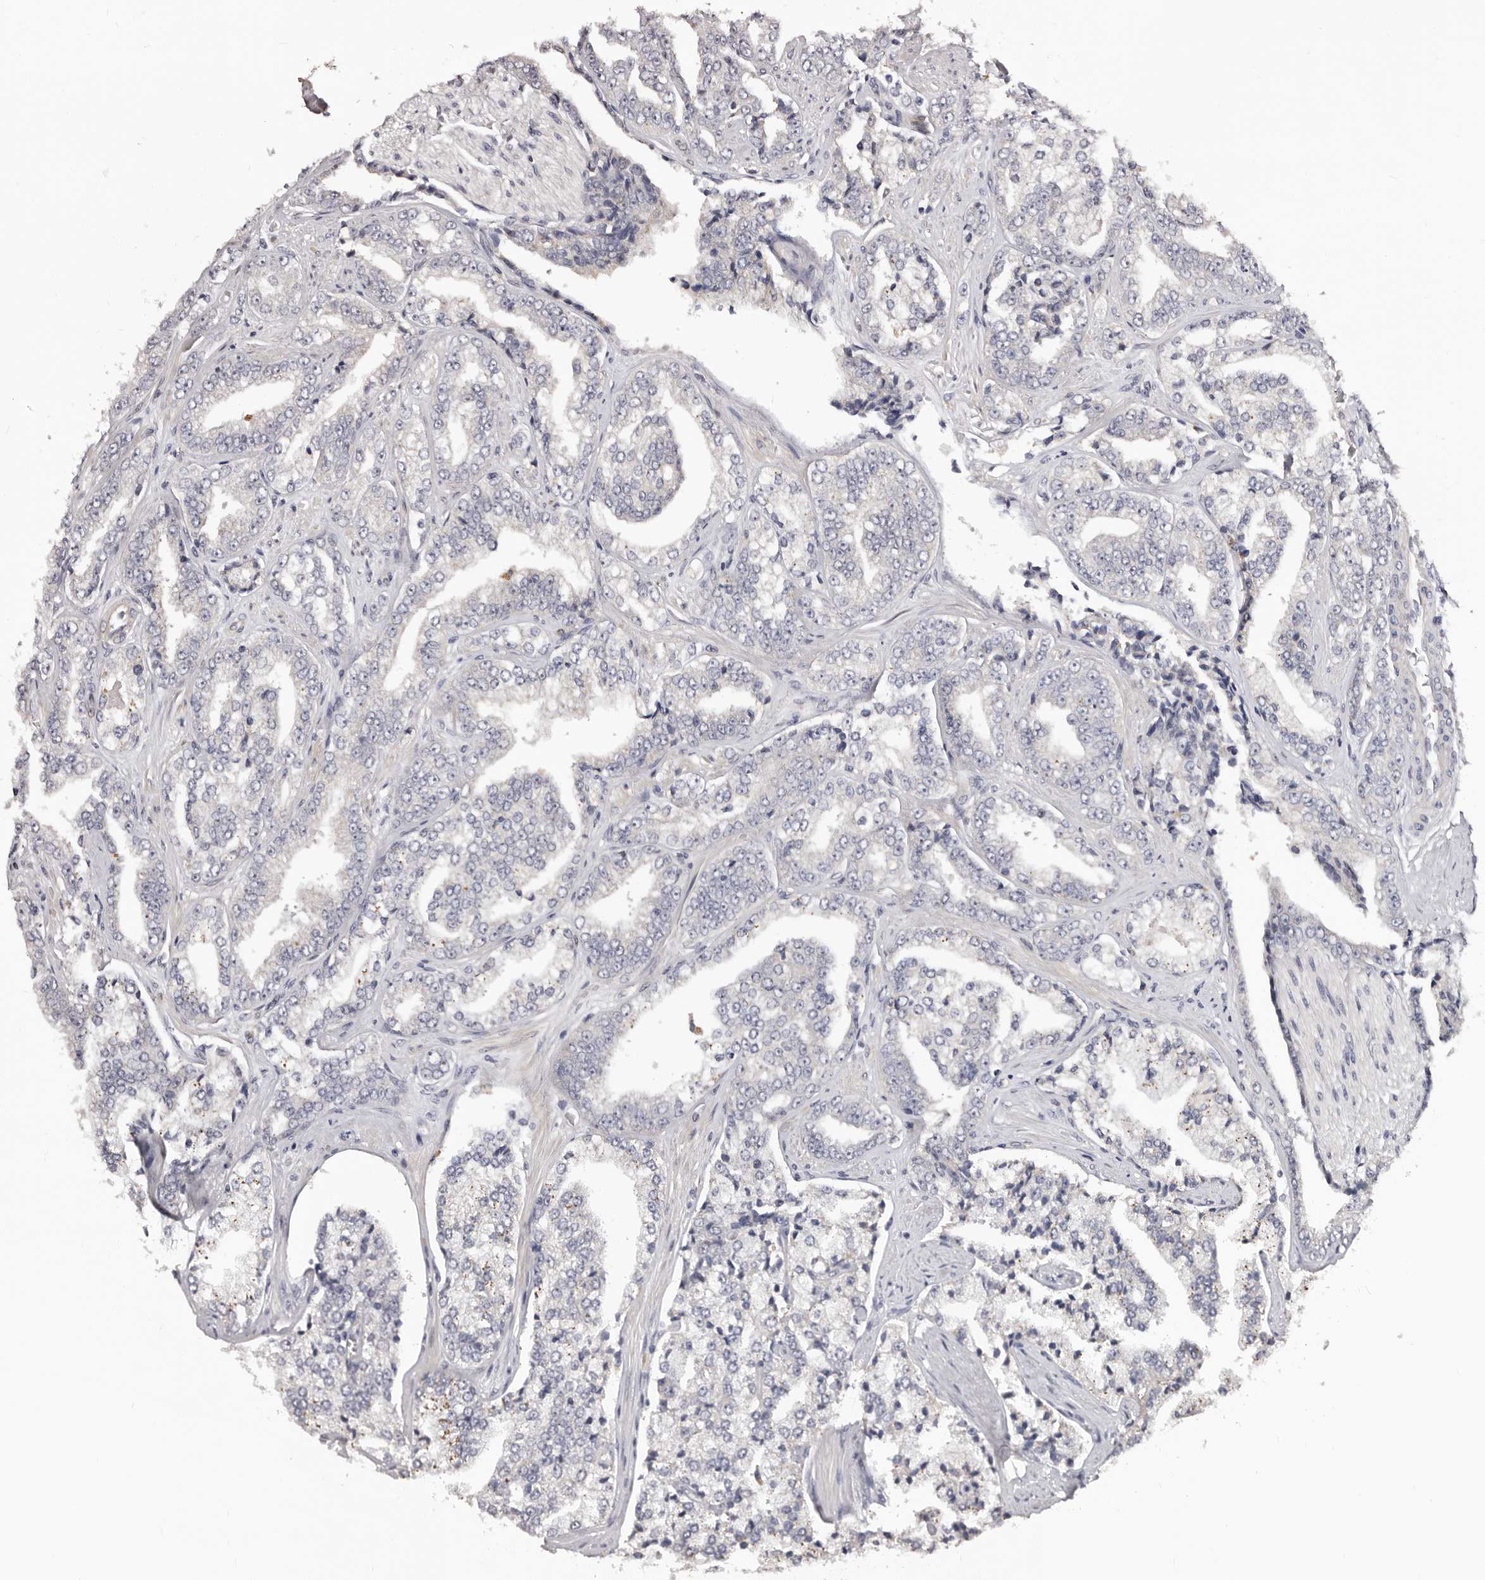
{"staining": {"intensity": "negative", "quantity": "none", "location": "none"}, "tissue": "prostate cancer", "cell_type": "Tumor cells", "image_type": "cancer", "snomed": [{"axis": "morphology", "description": "Adenocarcinoma, High grade"}, {"axis": "topography", "description": "Prostate"}], "caption": "IHC photomicrograph of neoplastic tissue: prostate cancer (high-grade adenocarcinoma) stained with DAB (3,3'-diaminobenzidine) reveals no significant protein expression in tumor cells.", "gene": "NOL12", "patient": {"sex": "male", "age": 71}}